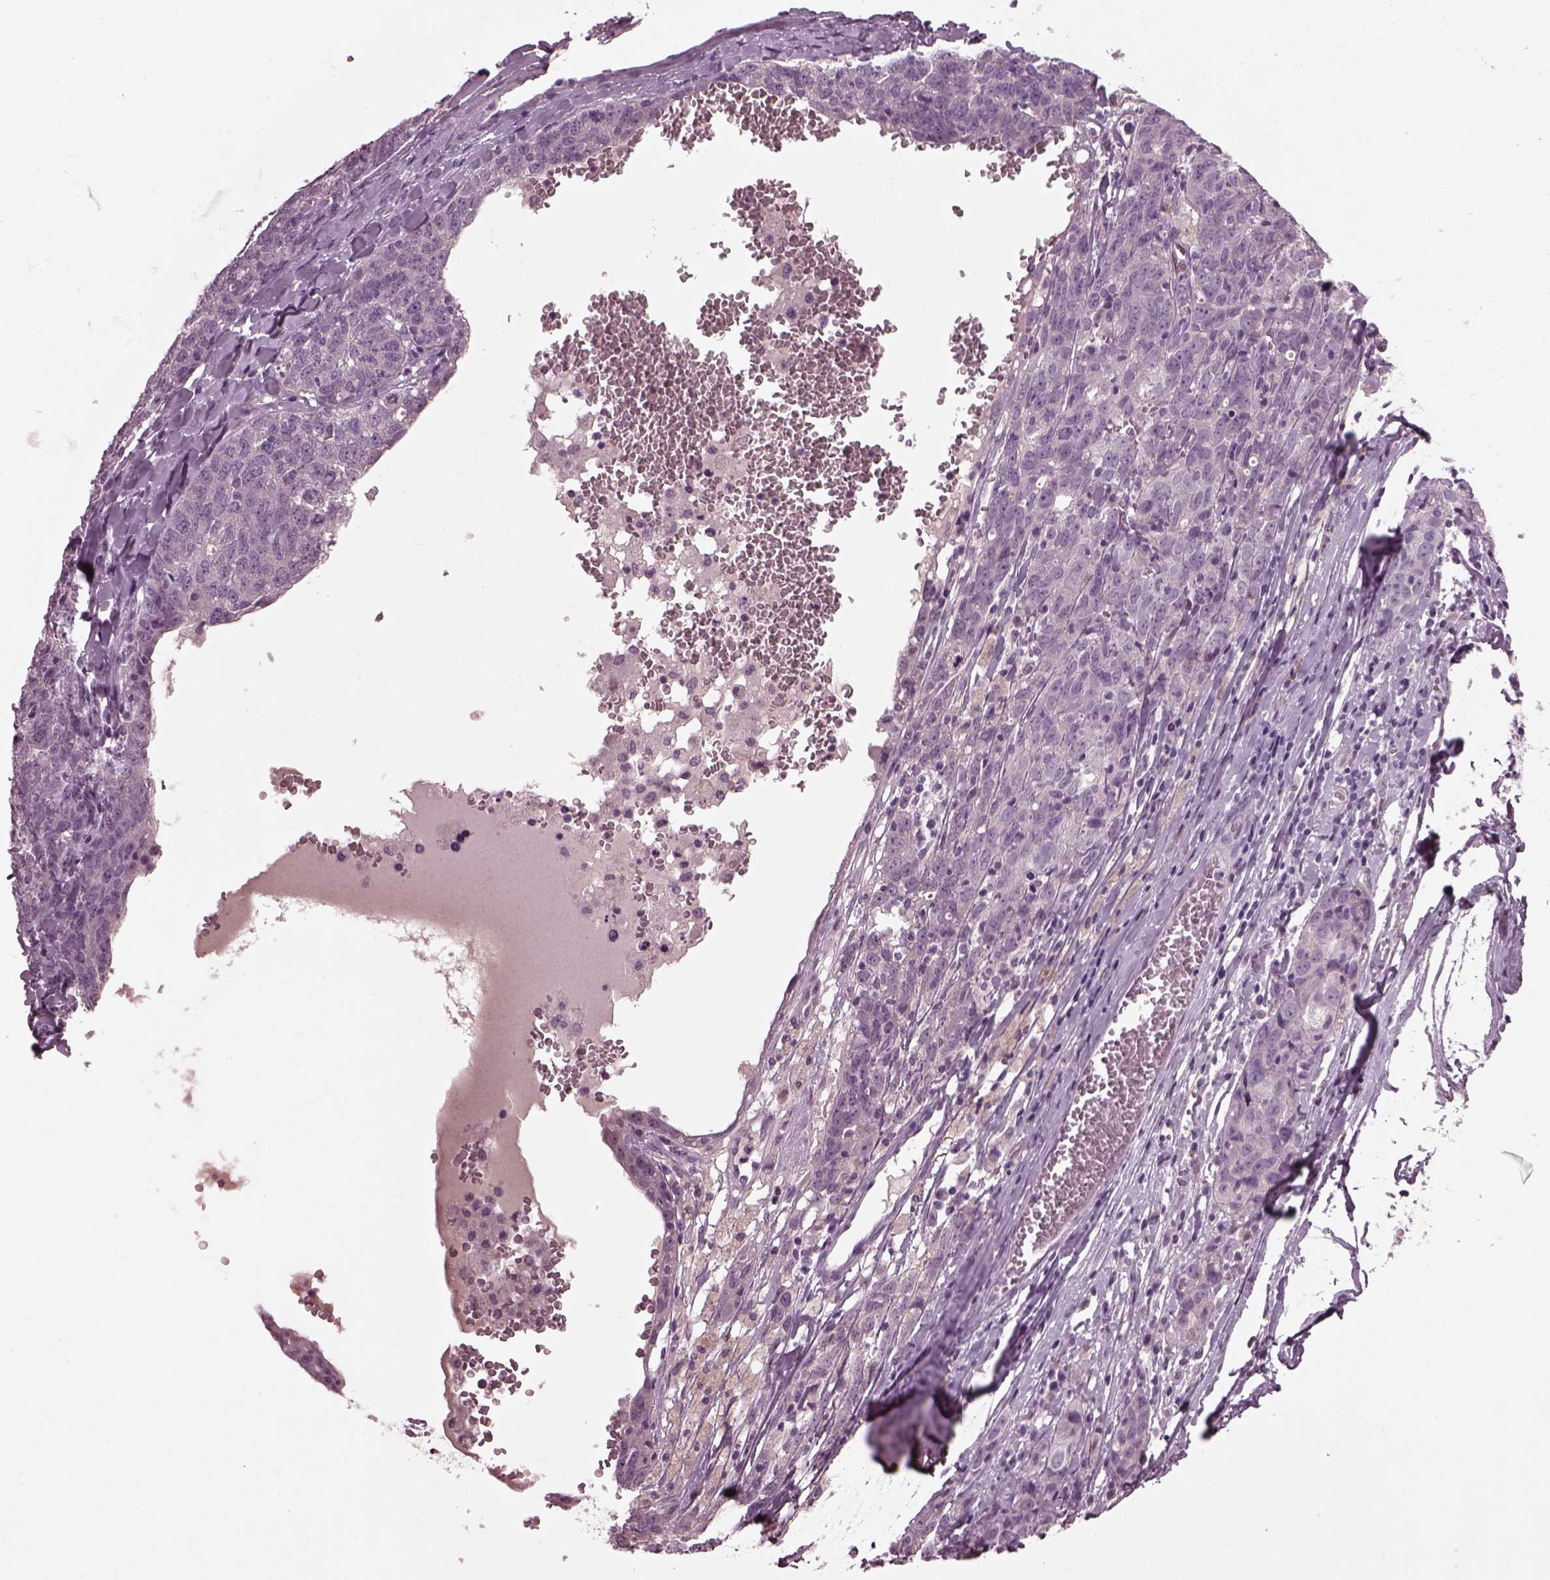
{"staining": {"intensity": "negative", "quantity": "none", "location": "none"}, "tissue": "ovarian cancer", "cell_type": "Tumor cells", "image_type": "cancer", "snomed": [{"axis": "morphology", "description": "Cystadenocarcinoma, serous, NOS"}, {"axis": "topography", "description": "Ovary"}], "caption": "Immunohistochemistry (IHC) photomicrograph of neoplastic tissue: ovarian serous cystadenocarcinoma stained with DAB (3,3'-diaminobenzidine) exhibits no significant protein staining in tumor cells.", "gene": "CLCN4", "patient": {"sex": "female", "age": 71}}